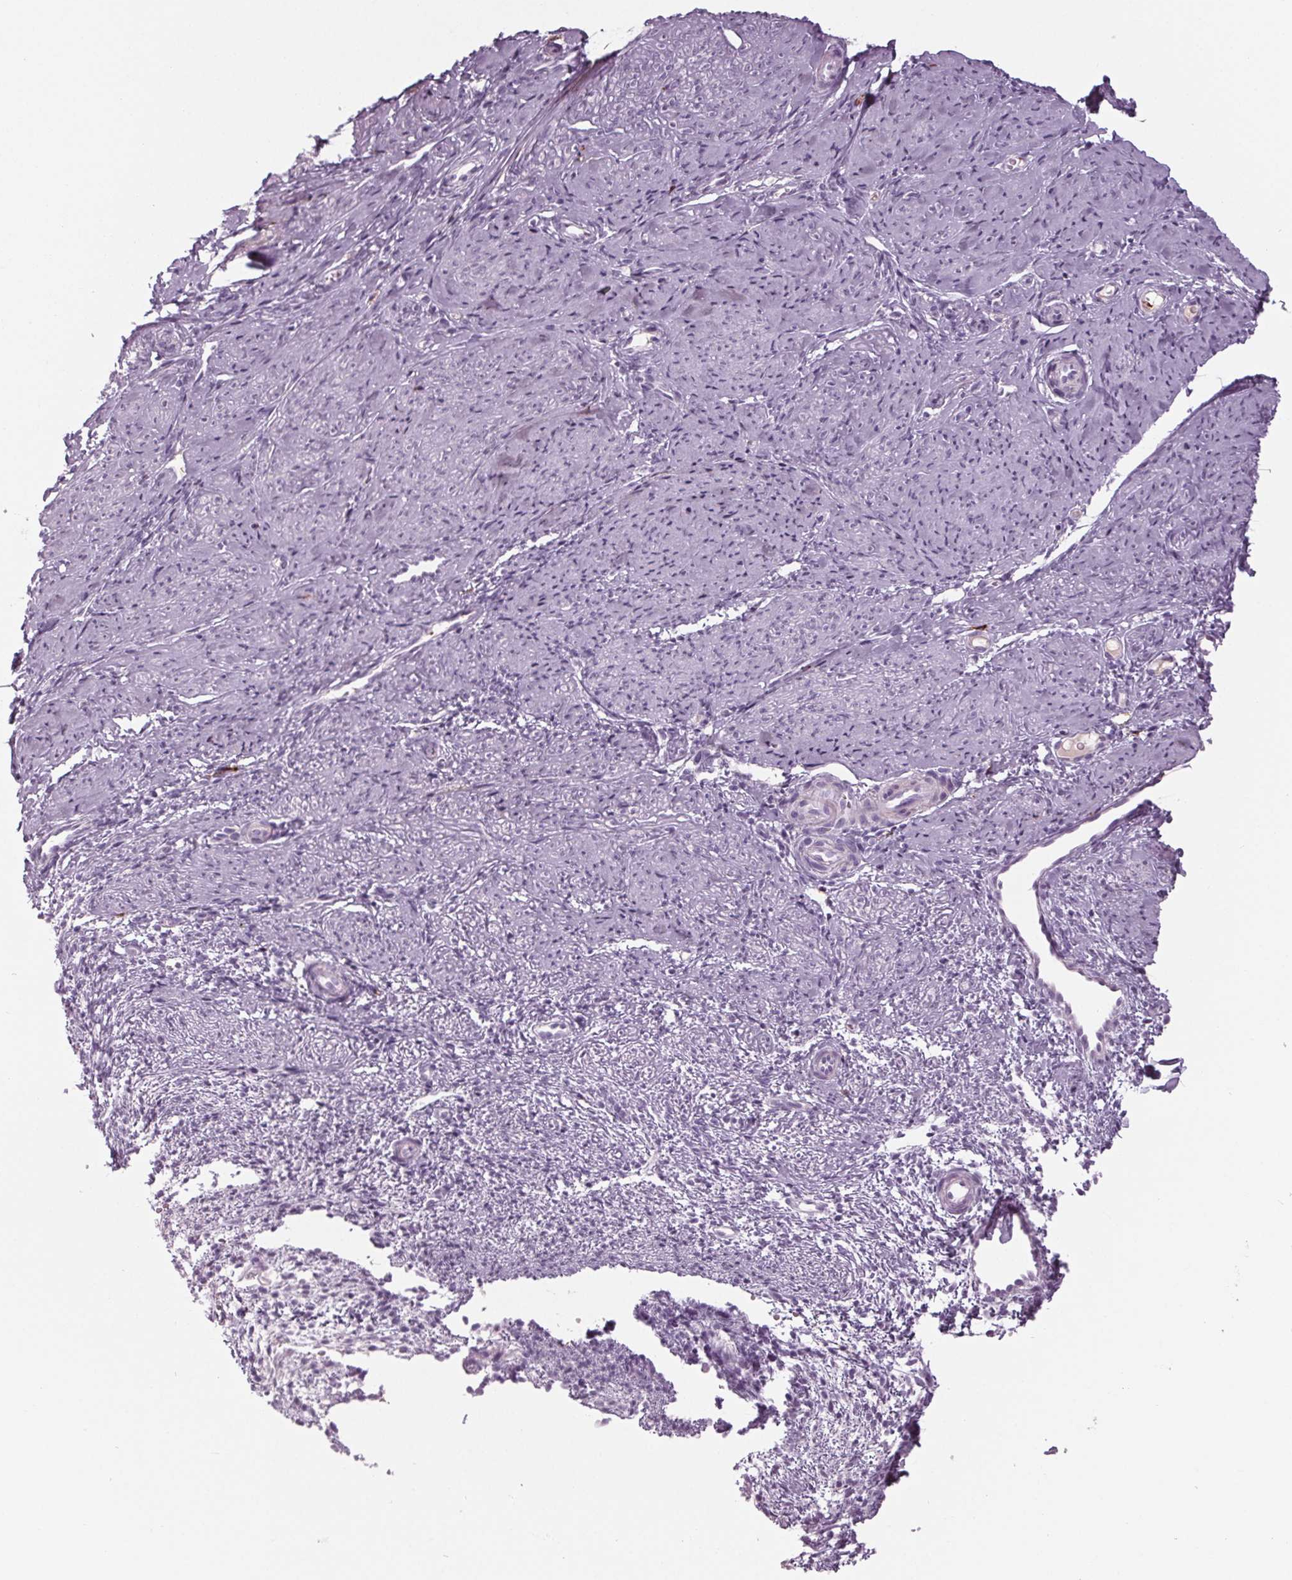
{"staining": {"intensity": "negative", "quantity": "none", "location": "none"}, "tissue": "smooth muscle", "cell_type": "Smooth muscle cells", "image_type": "normal", "snomed": [{"axis": "morphology", "description": "Normal tissue, NOS"}, {"axis": "topography", "description": "Smooth muscle"}], "caption": "IHC of unremarkable smooth muscle displays no staining in smooth muscle cells. The staining was performed using DAB to visualize the protein expression in brown, while the nuclei were stained in blue with hematoxylin (Magnification: 20x).", "gene": "CYP3A43", "patient": {"sex": "female", "age": 48}}